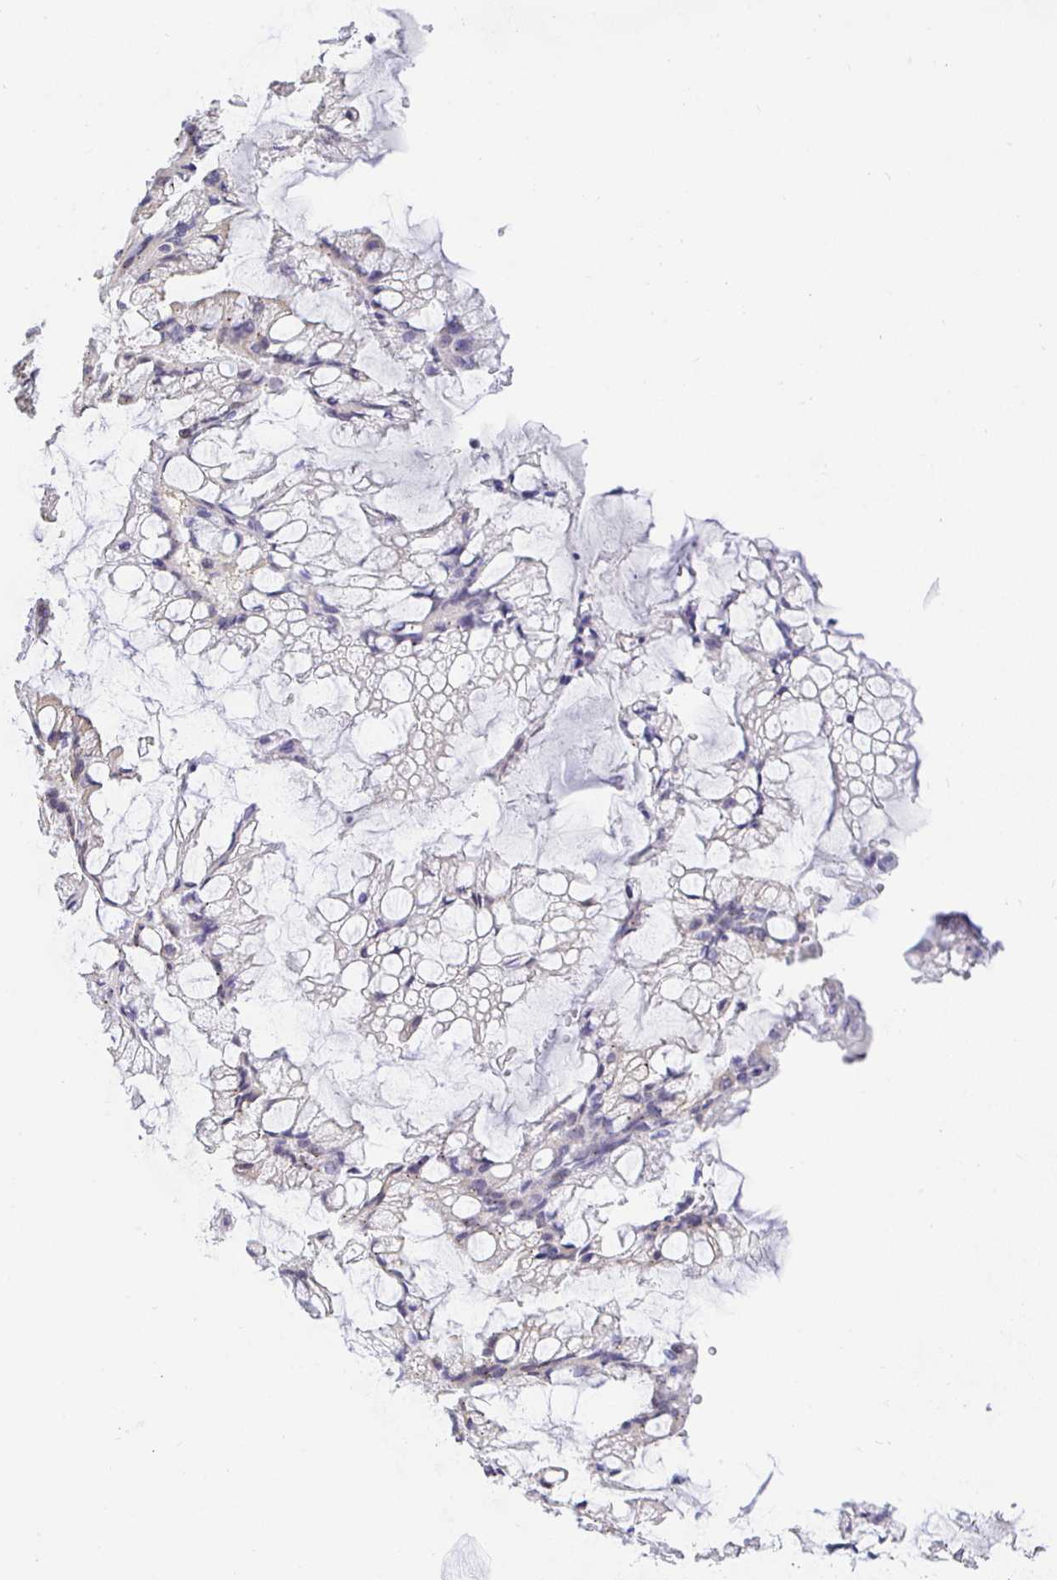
{"staining": {"intensity": "negative", "quantity": "none", "location": "none"}, "tissue": "ovarian cancer", "cell_type": "Tumor cells", "image_type": "cancer", "snomed": [{"axis": "morphology", "description": "Cystadenocarcinoma, mucinous, NOS"}, {"axis": "topography", "description": "Ovary"}], "caption": "The immunohistochemistry micrograph has no significant expression in tumor cells of ovarian cancer tissue. The staining was performed using DAB to visualize the protein expression in brown, while the nuclei were stained in blue with hematoxylin (Magnification: 20x).", "gene": "EZHIP", "patient": {"sex": "female", "age": 73}}